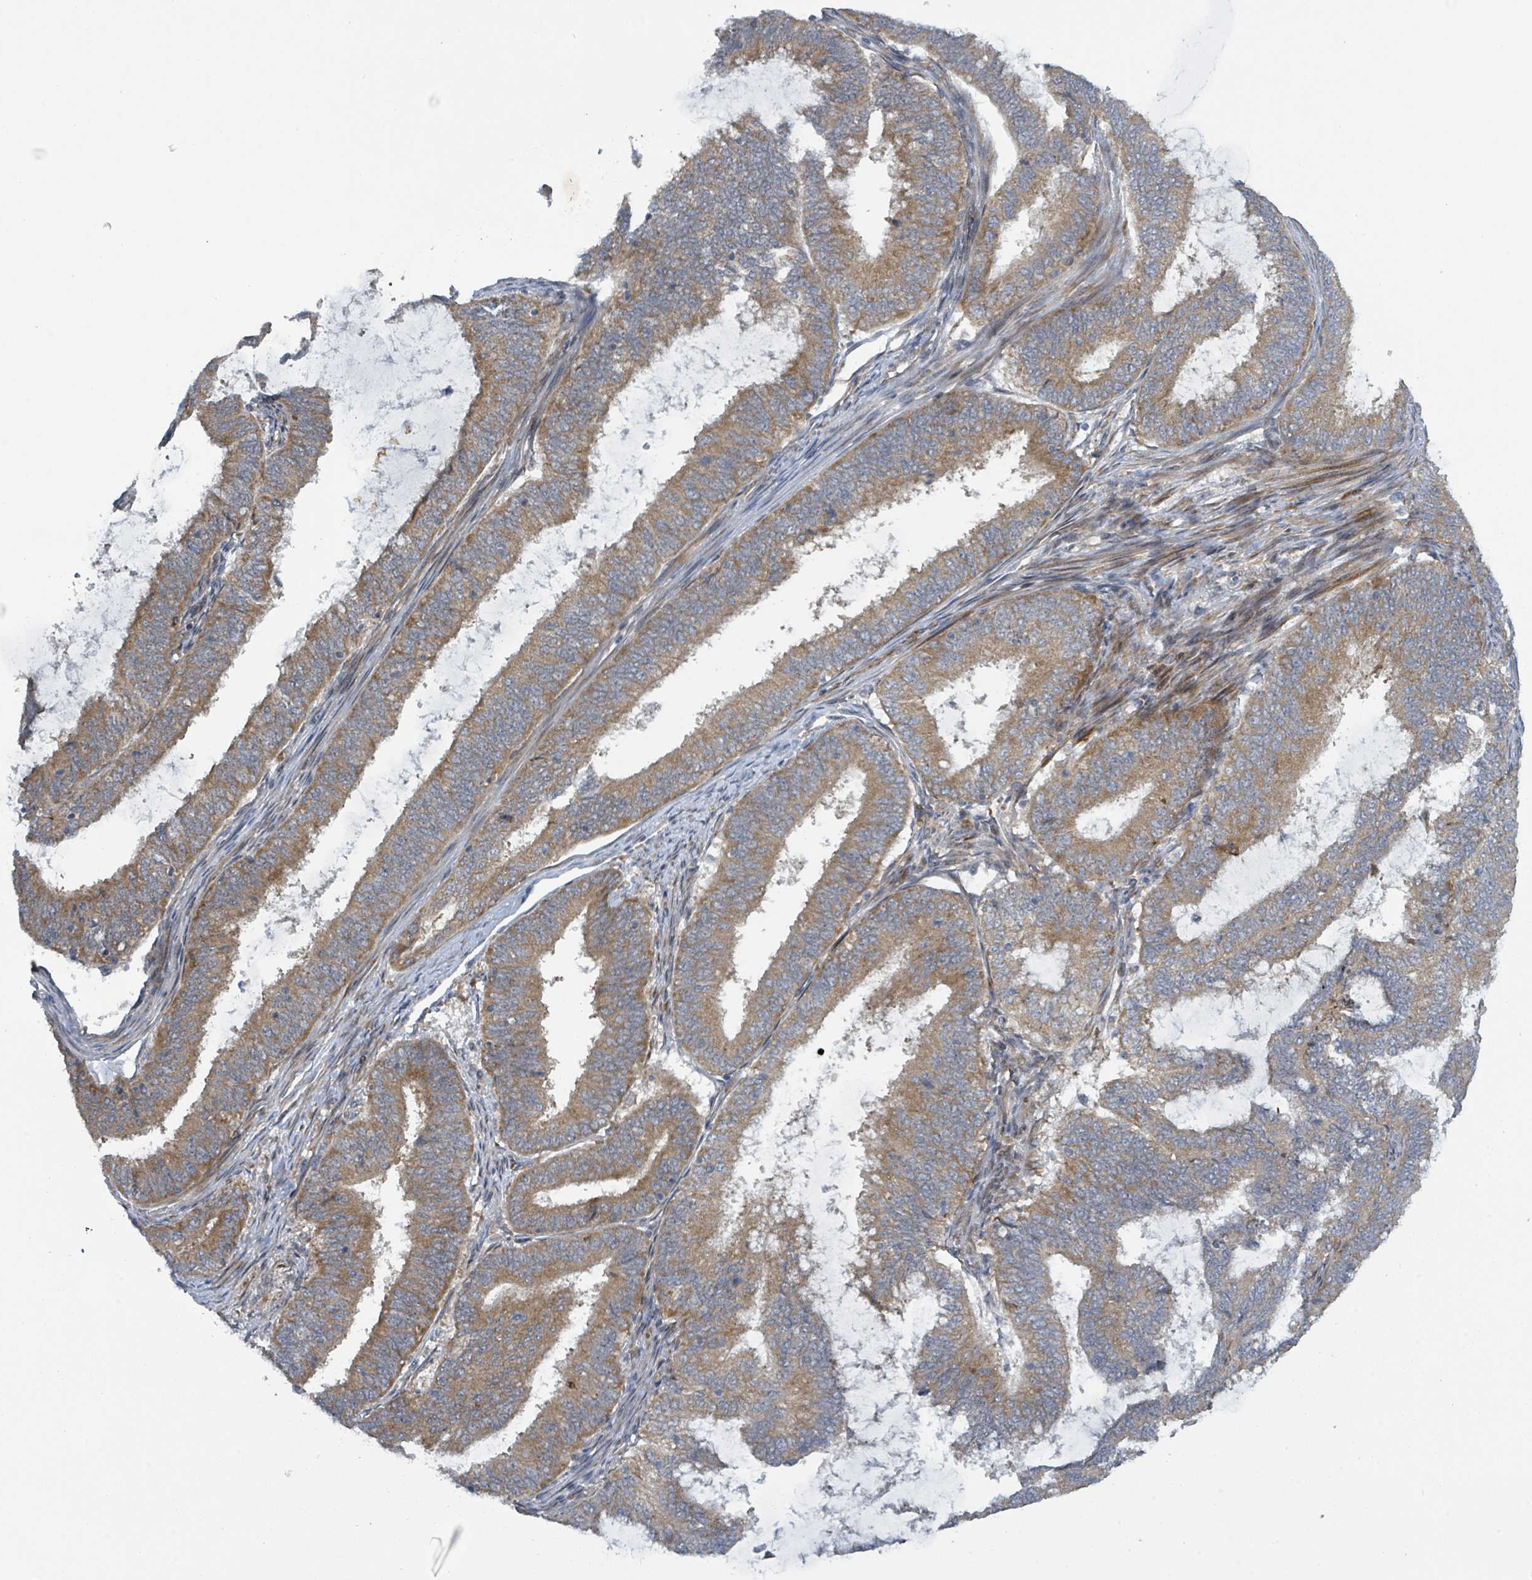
{"staining": {"intensity": "moderate", "quantity": ">75%", "location": "cytoplasmic/membranous"}, "tissue": "endometrial cancer", "cell_type": "Tumor cells", "image_type": "cancer", "snomed": [{"axis": "morphology", "description": "Adenocarcinoma, NOS"}, {"axis": "topography", "description": "Endometrium"}], "caption": "The micrograph displays staining of adenocarcinoma (endometrial), revealing moderate cytoplasmic/membranous protein staining (brown color) within tumor cells.", "gene": "RPL32", "patient": {"sex": "female", "age": 51}}